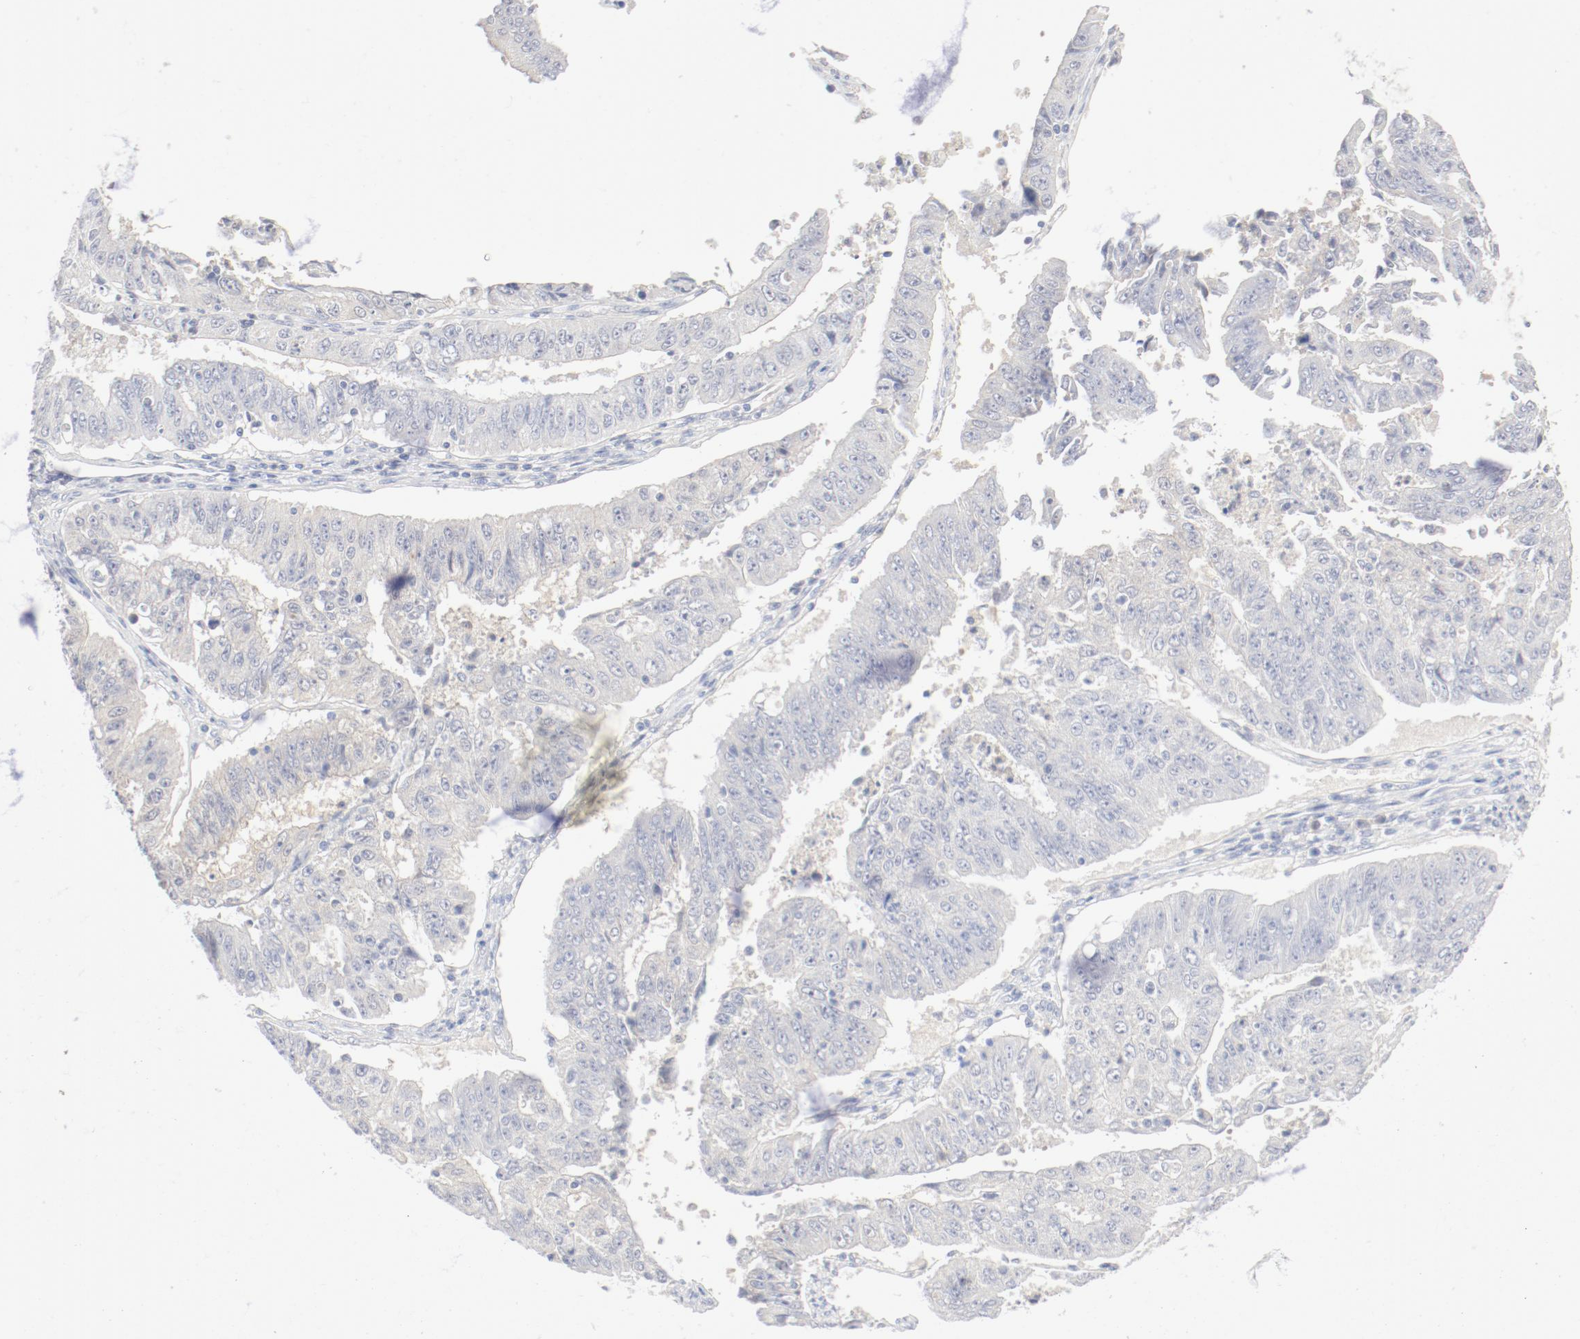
{"staining": {"intensity": "negative", "quantity": "none", "location": "none"}, "tissue": "endometrial cancer", "cell_type": "Tumor cells", "image_type": "cancer", "snomed": [{"axis": "morphology", "description": "Adenocarcinoma, NOS"}, {"axis": "topography", "description": "Endometrium"}], "caption": "A histopathology image of endometrial adenocarcinoma stained for a protein exhibits no brown staining in tumor cells. (Brightfield microscopy of DAB immunohistochemistry (IHC) at high magnification).", "gene": "PGM1", "patient": {"sex": "female", "age": 42}}